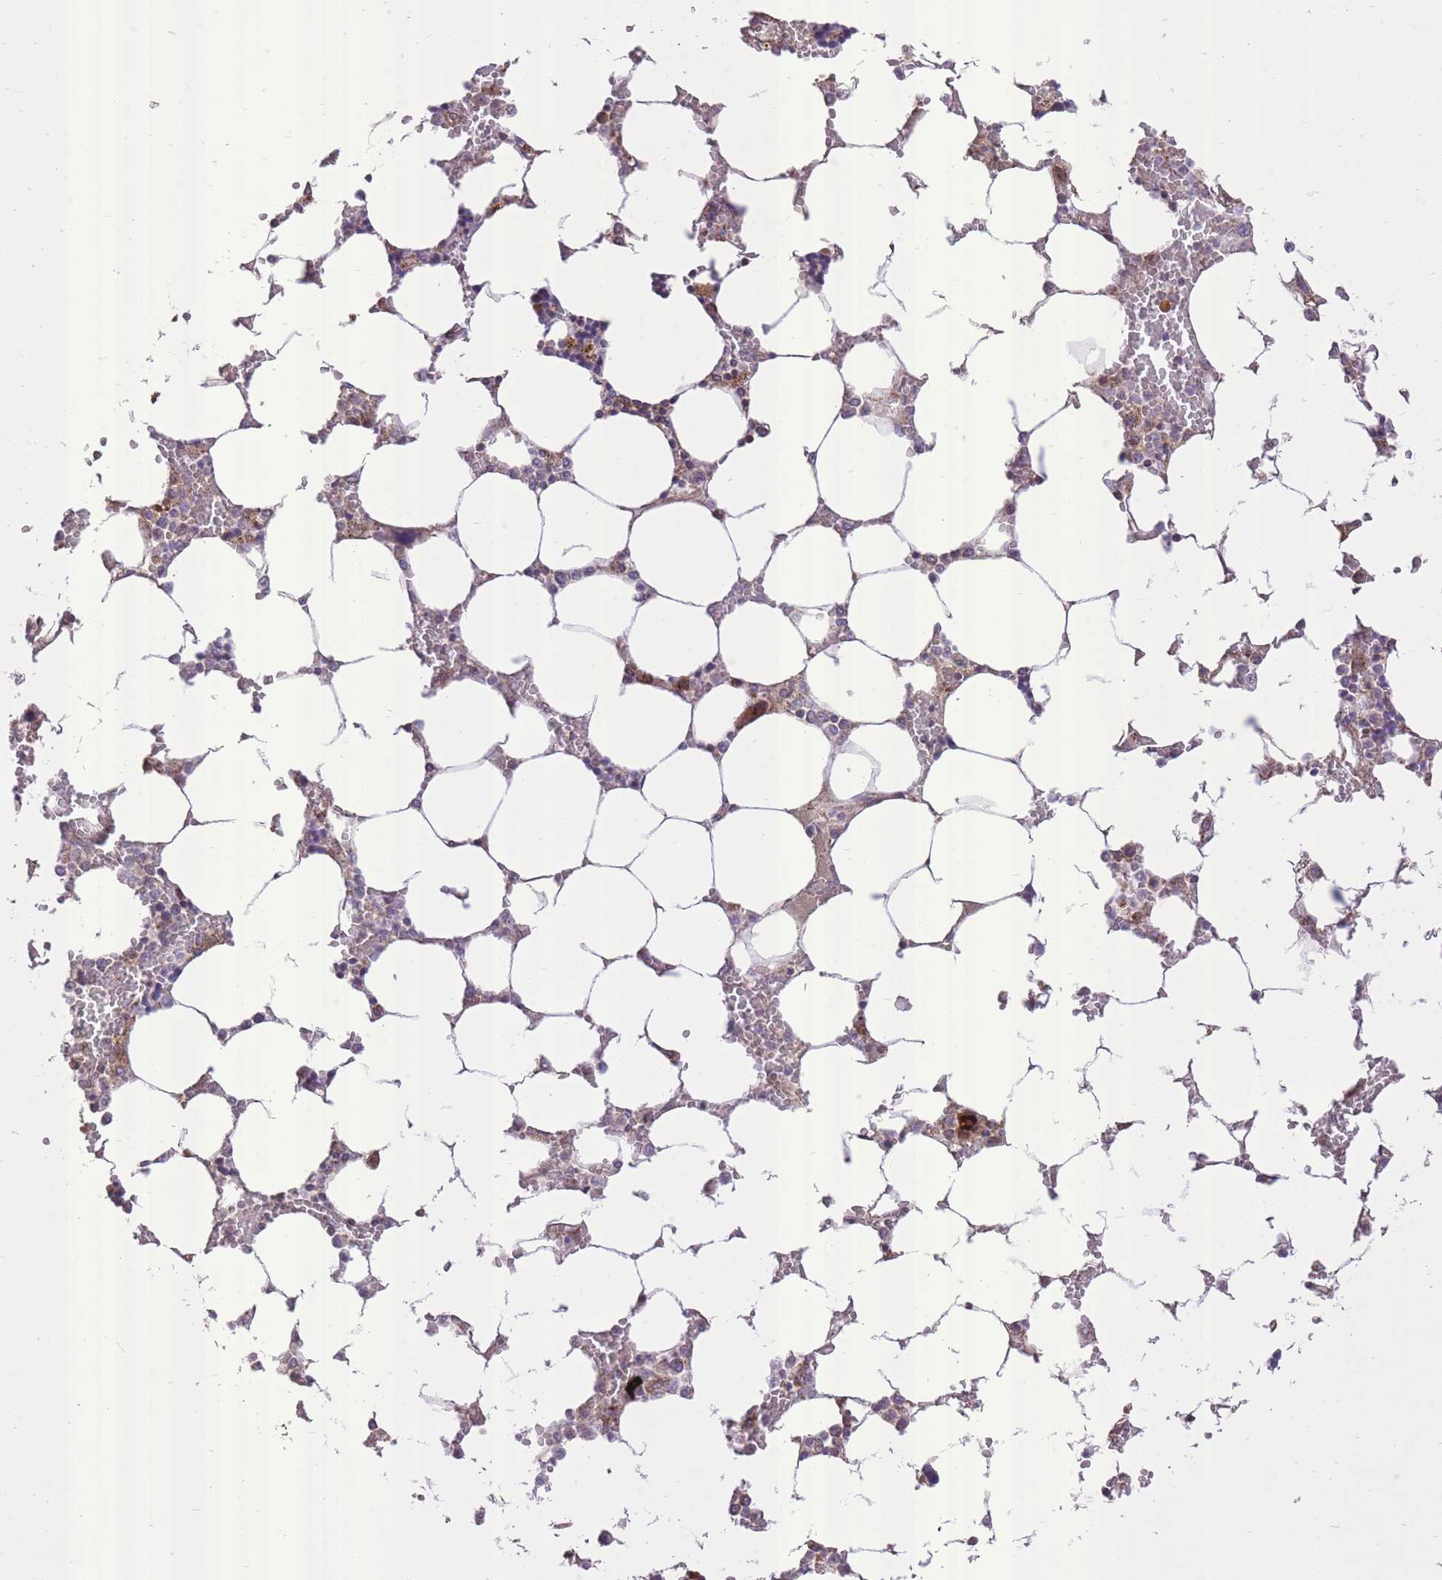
{"staining": {"intensity": "negative", "quantity": "none", "location": "none"}, "tissue": "bone marrow", "cell_type": "Hematopoietic cells", "image_type": "normal", "snomed": [{"axis": "morphology", "description": "Normal tissue, NOS"}, {"axis": "topography", "description": "Bone marrow"}], "caption": "Hematopoietic cells show no significant protein expression in benign bone marrow.", "gene": "SLC4A4", "patient": {"sex": "male", "age": 64}}